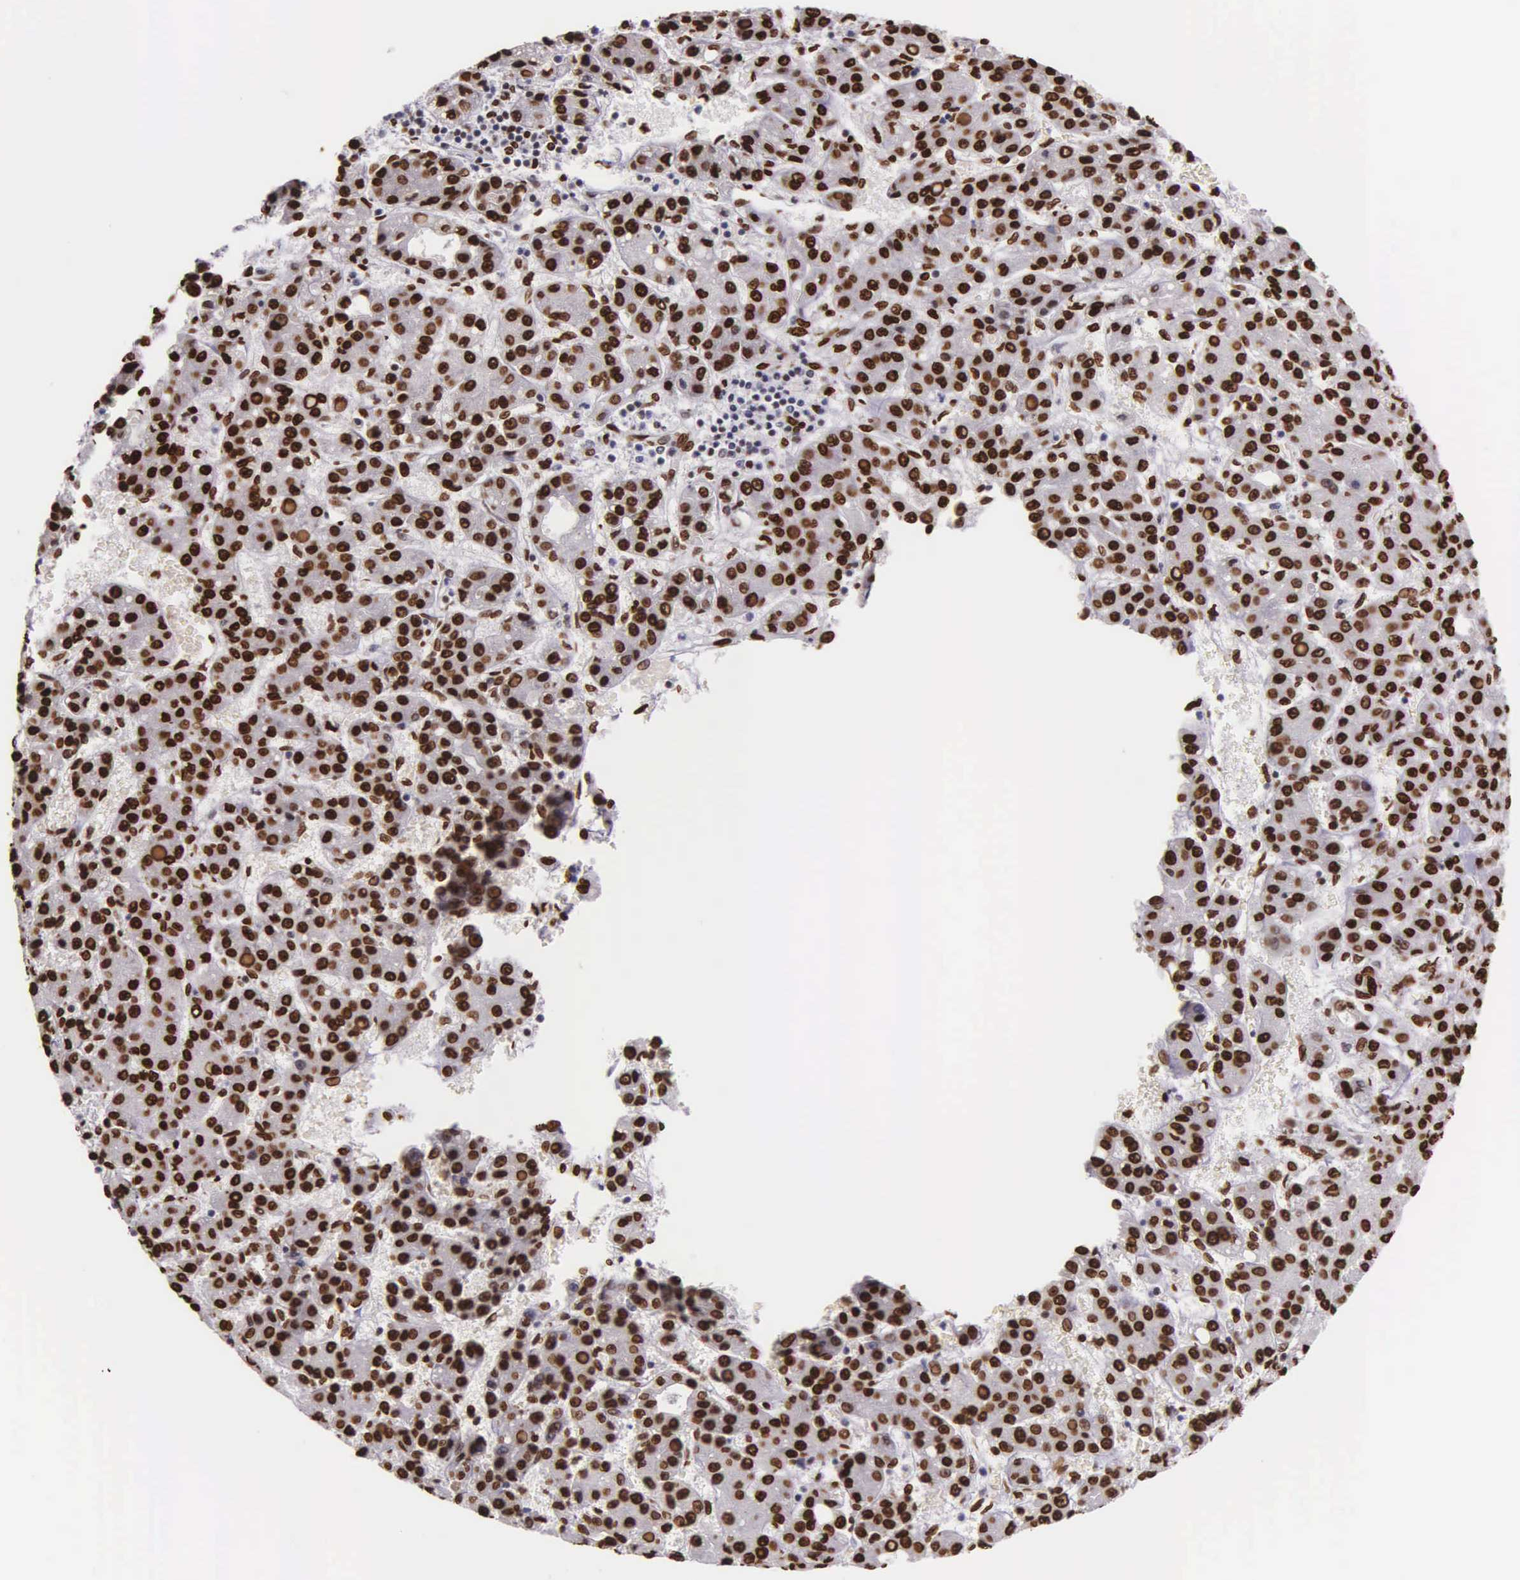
{"staining": {"intensity": "strong", "quantity": ">75%", "location": "nuclear"}, "tissue": "liver cancer", "cell_type": "Tumor cells", "image_type": "cancer", "snomed": [{"axis": "morphology", "description": "Carcinoma, Hepatocellular, NOS"}, {"axis": "topography", "description": "Liver"}], "caption": "DAB (3,3'-diaminobenzidine) immunohistochemical staining of human hepatocellular carcinoma (liver) demonstrates strong nuclear protein positivity in about >75% of tumor cells.", "gene": "H1-0", "patient": {"sex": "male", "age": 69}}